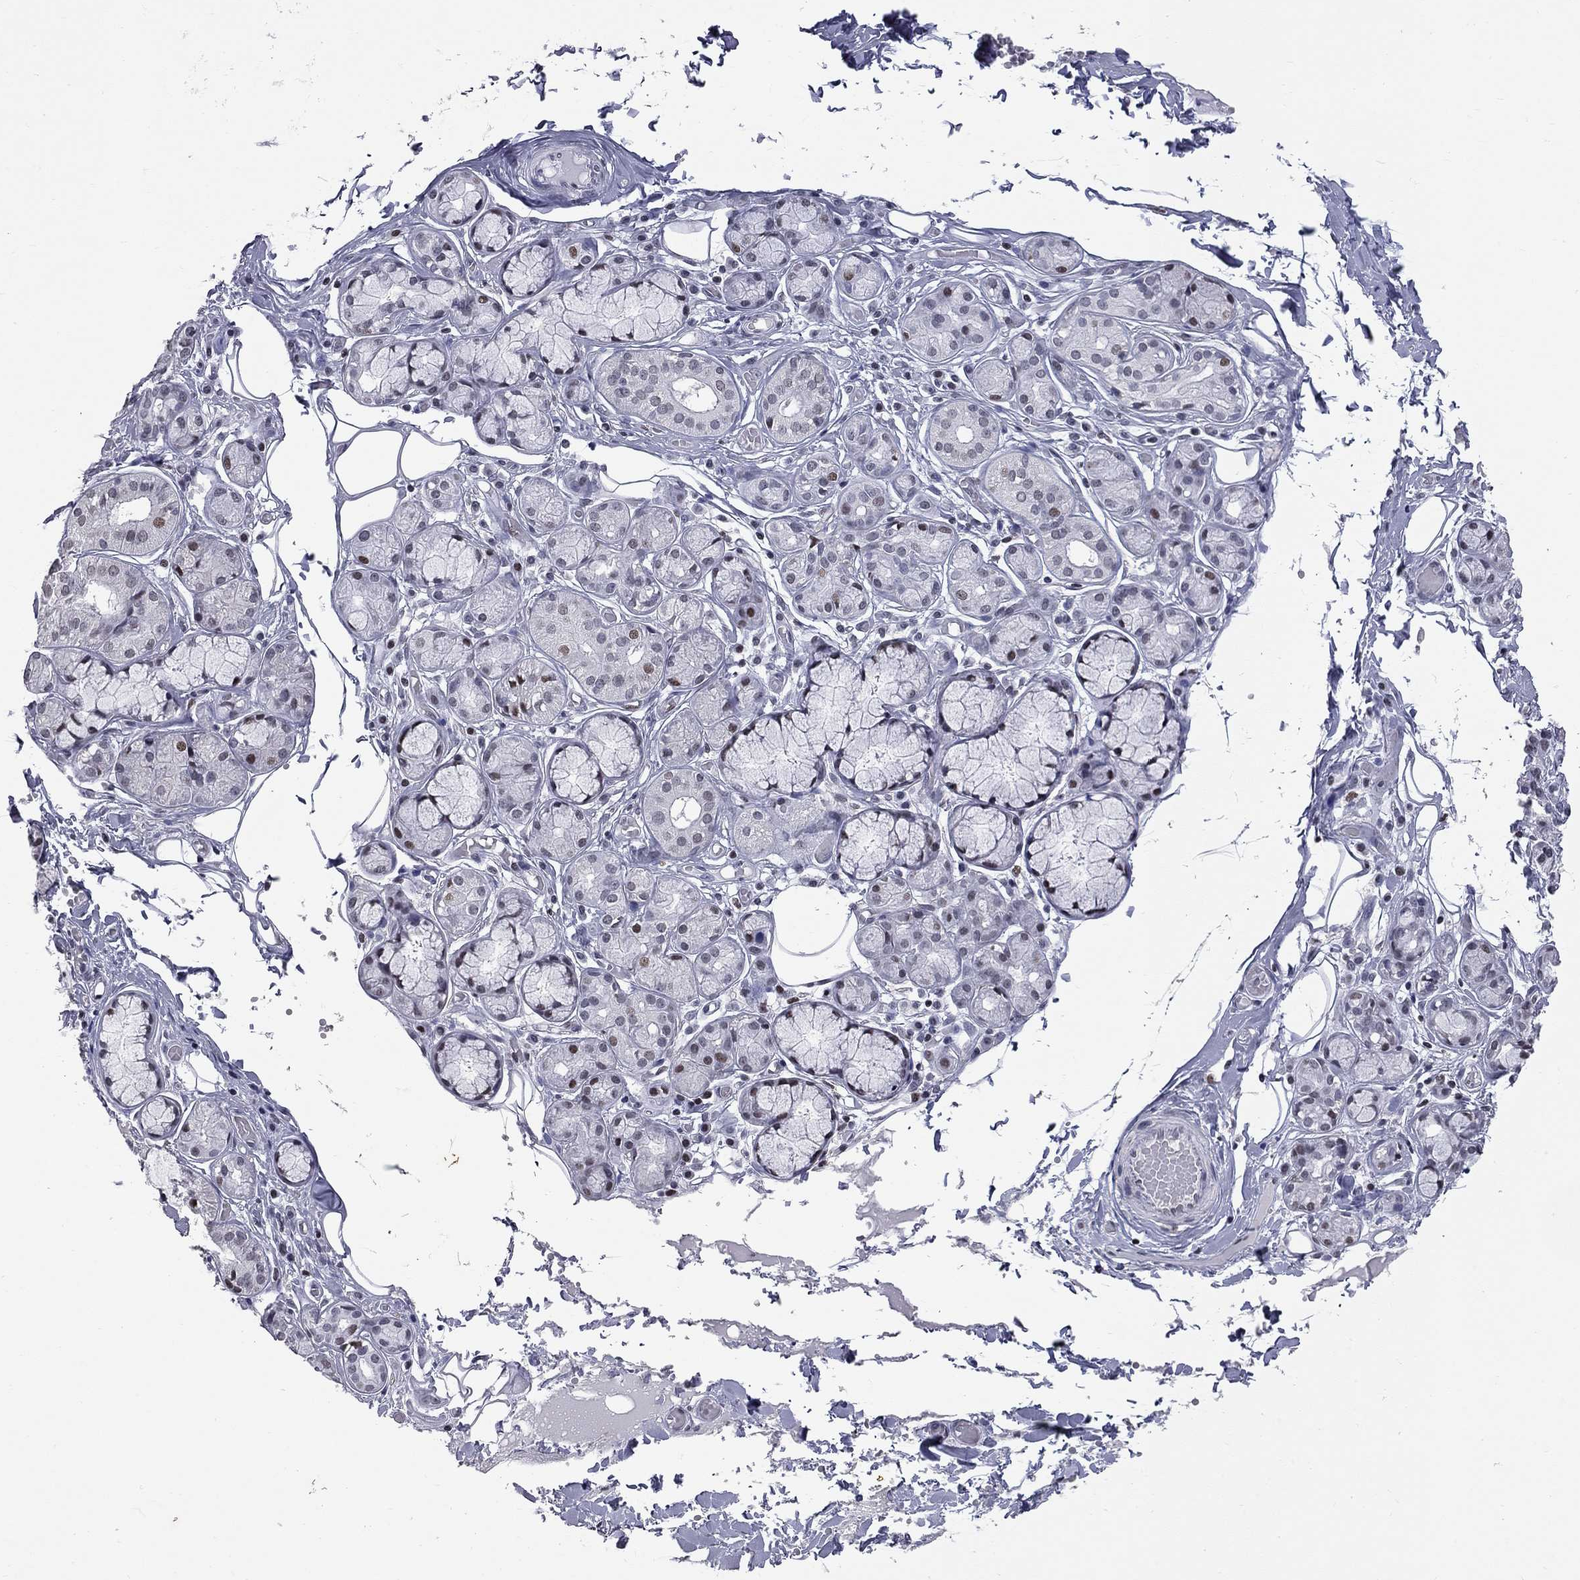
{"staining": {"intensity": "strong", "quantity": "<25%", "location": "nuclear"}, "tissue": "salivary gland", "cell_type": "Glandular cells", "image_type": "normal", "snomed": [{"axis": "morphology", "description": "Normal tissue, NOS"}, {"axis": "topography", "description": "Salivary gland"}, {"axis": "topography", "description": "Peripheral nerve tissue"}], "caption": "Glandular cells demonstrate medium levels of strong nuclear positivity in approximately <25% of cells in normal human salivary gland. (brown staining indicates protein expression, while blue staining denotes nuclei).", "gene": "ZNF154", "patient": {"sex": "male", "age": 71}}